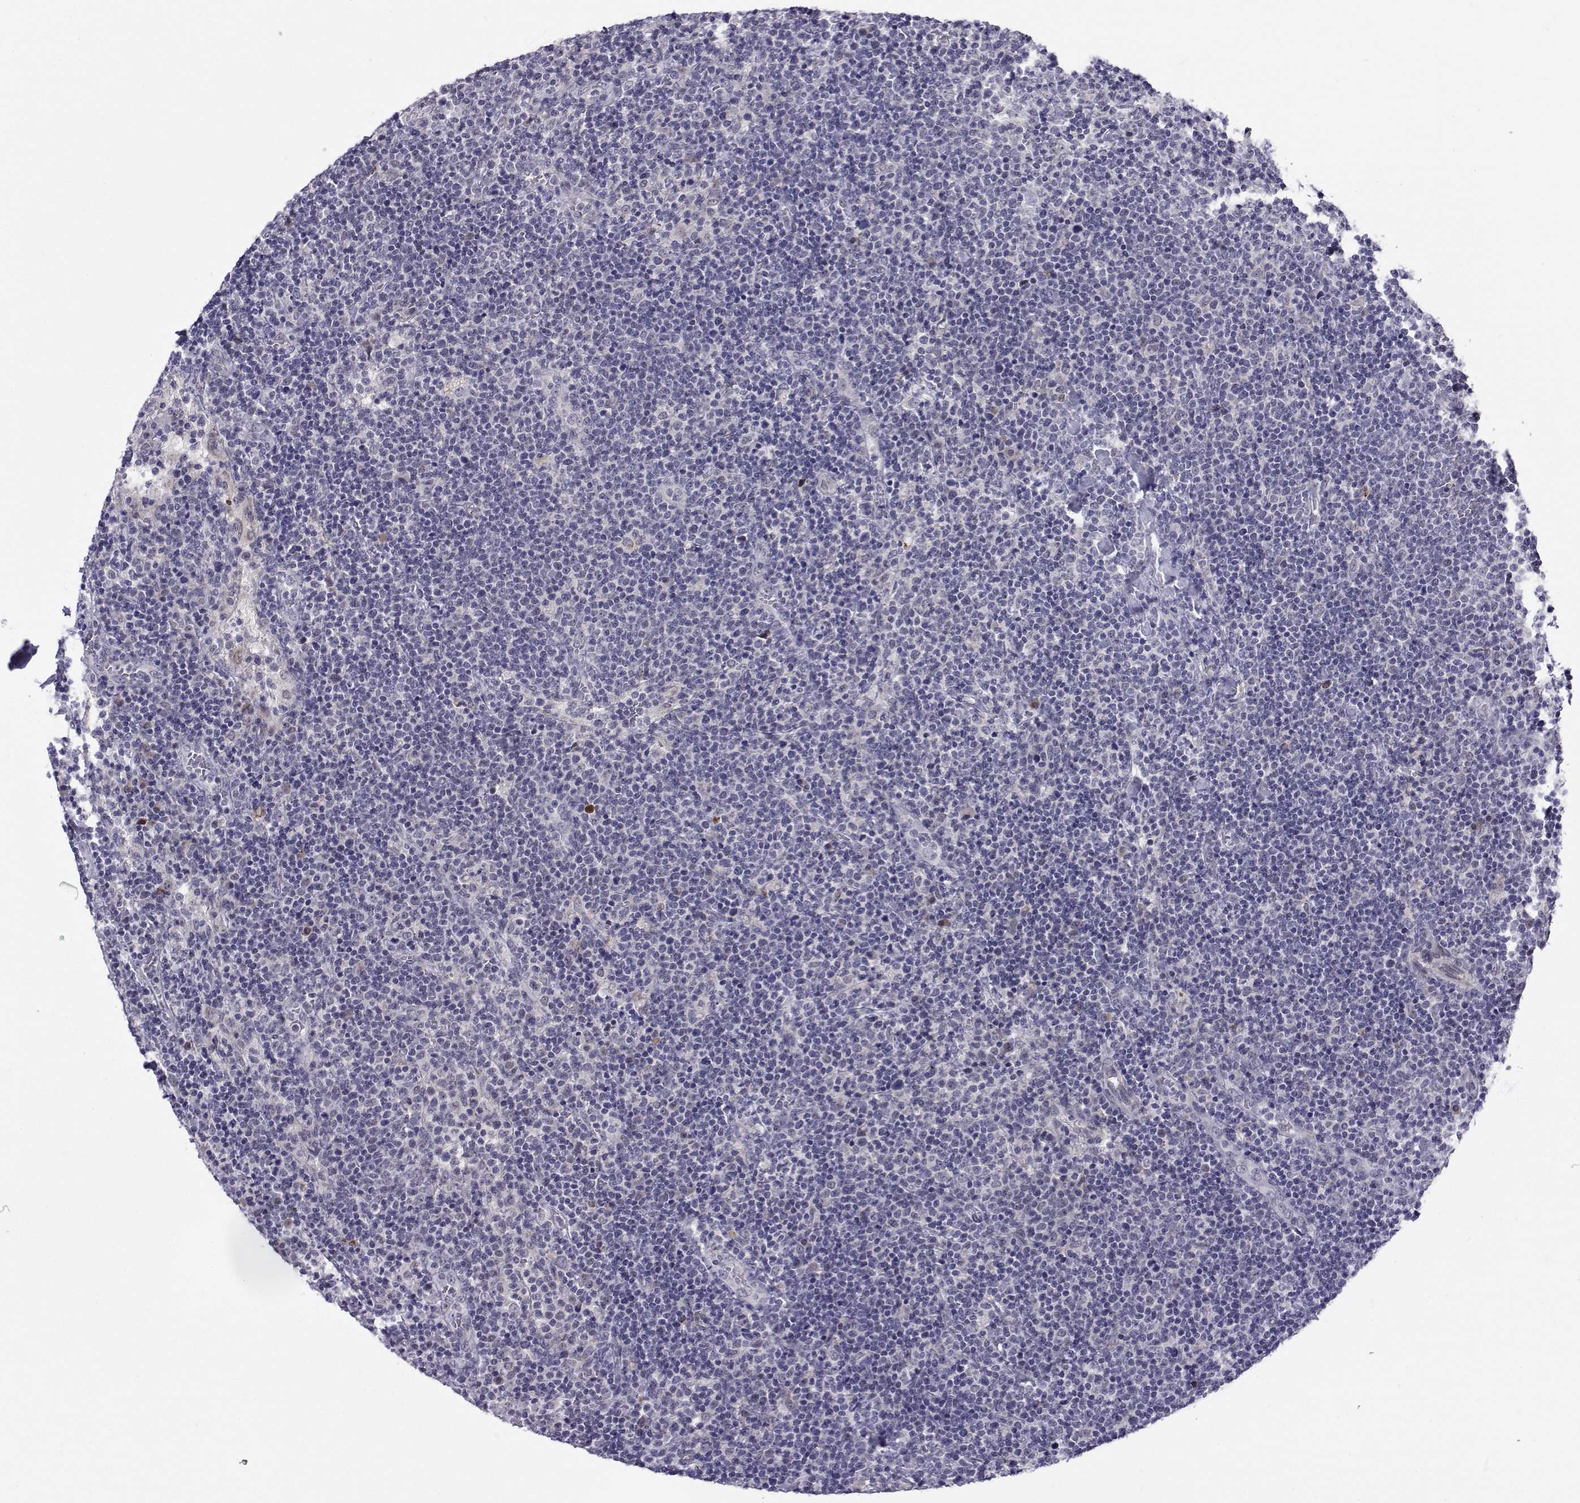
{"staining": {"intensity": "negative", "quantity": "none", "location": "none"}, "tissue": "lymphoma", "cell_type": "Tumor cells", "image_type": "cancer", "snomed": [{"axis": "morphology", "description": "Malignant lymphoma, non-Hodgkin's type, High grade"}, {"axis": "topography", "description": "Lymph node"}], "caption": "Human lymphoma stained for a protein using IHC demonstrates no staining in tumor cells.", "gene": "SLC6A3", "patient": {"sex": "male", "age": 61}}